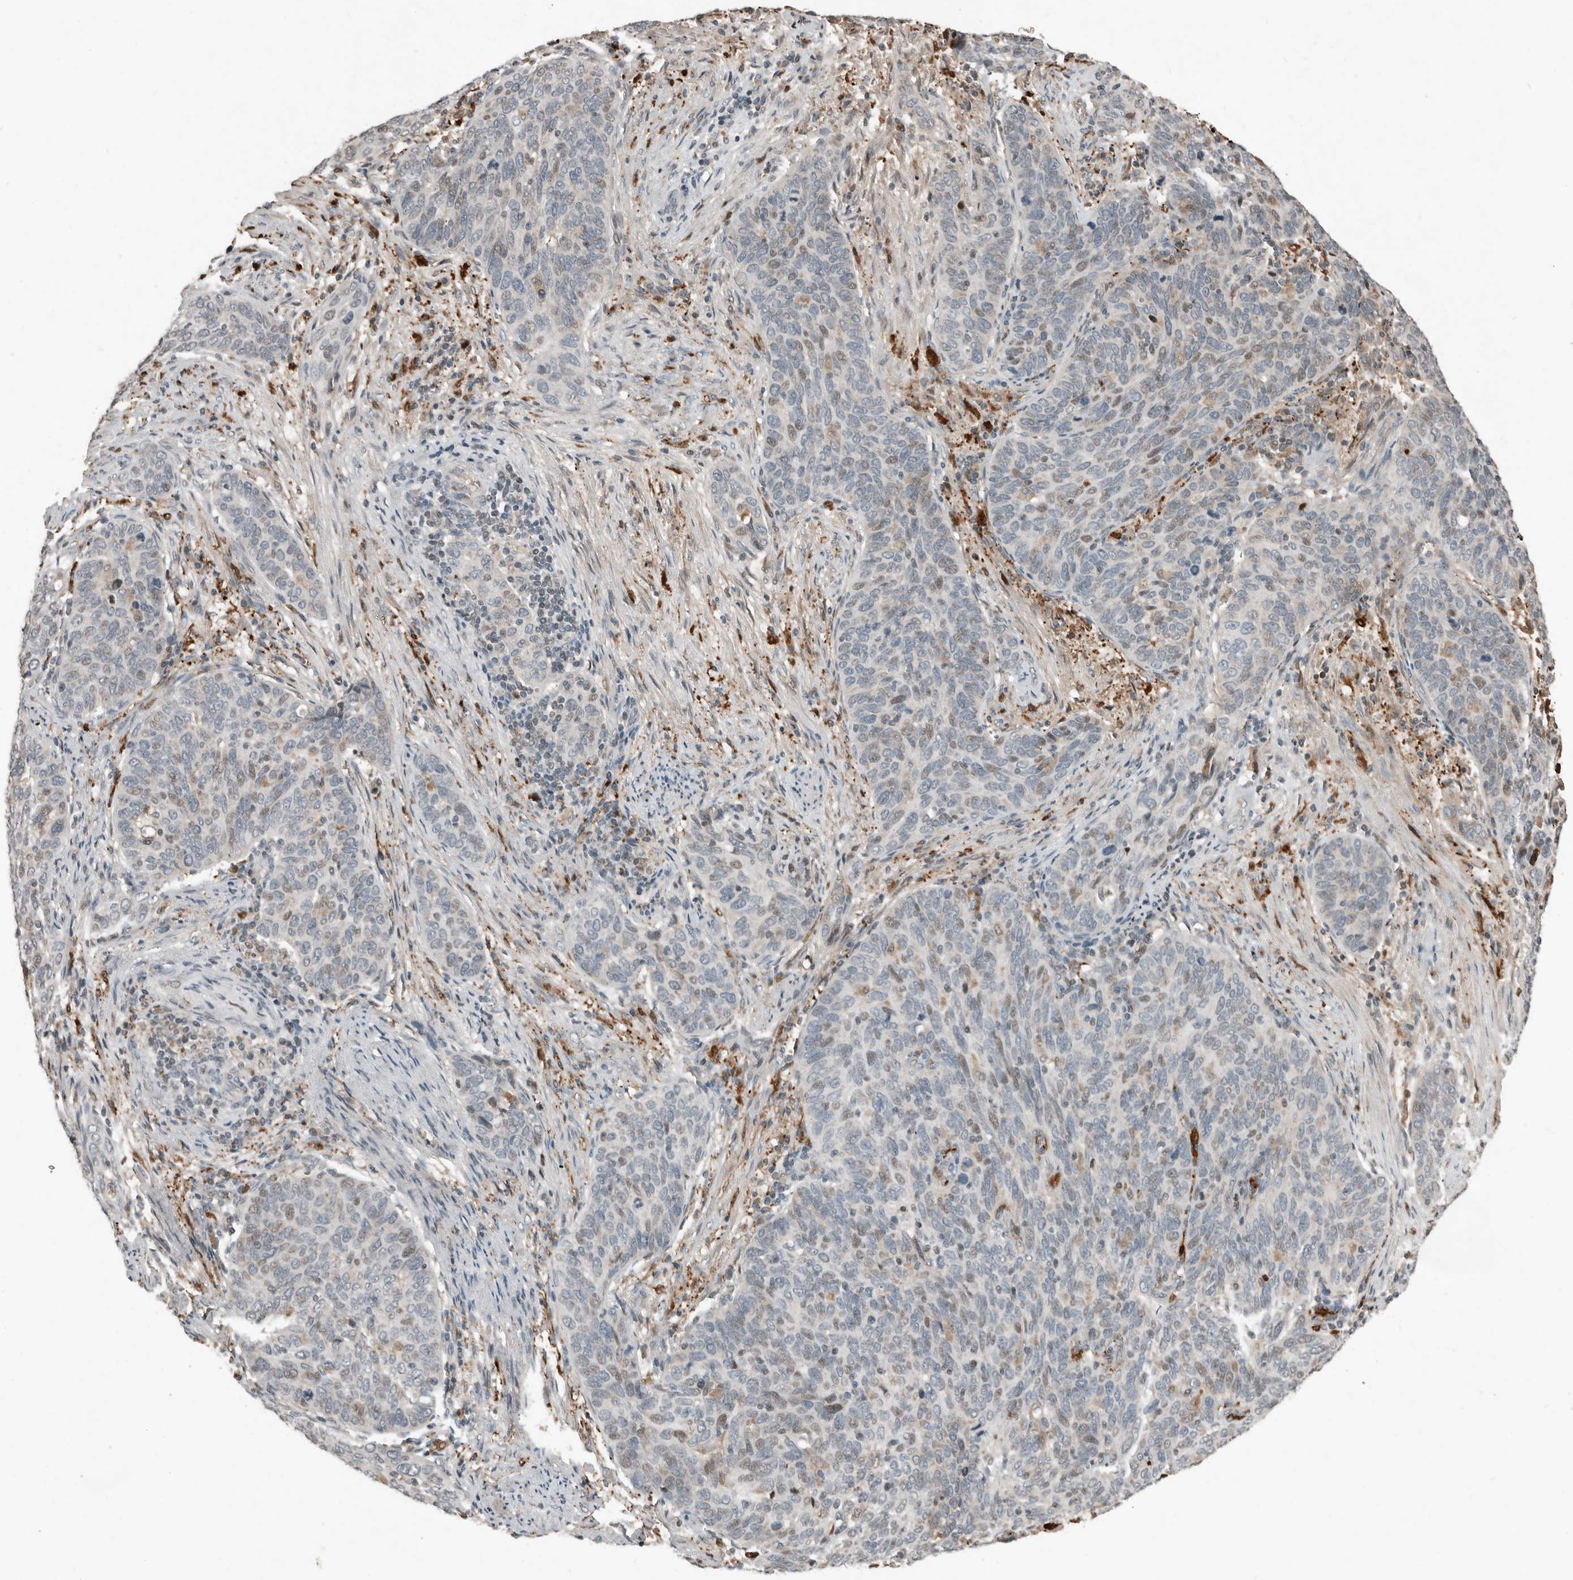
{"staining": {"intensity": "negative", "quantity": "none", "location": "none"}, "tissue": "cervical cancer", "cell_type": "Tumor cells", "image_type": "cancer", "snomed": [{"axis": "morphology", "description": "Squamous cell carcinoma, NOS"}, {"axis": "topography", "description": "Cervix"}], "caption": "Immunohistochemical staining of cervical cancer (squamous cell carcinoma) shows no significant positivity in tumor cells.", "gene": "KLHL38", "patient": {"sex": "female", "age": 60}}